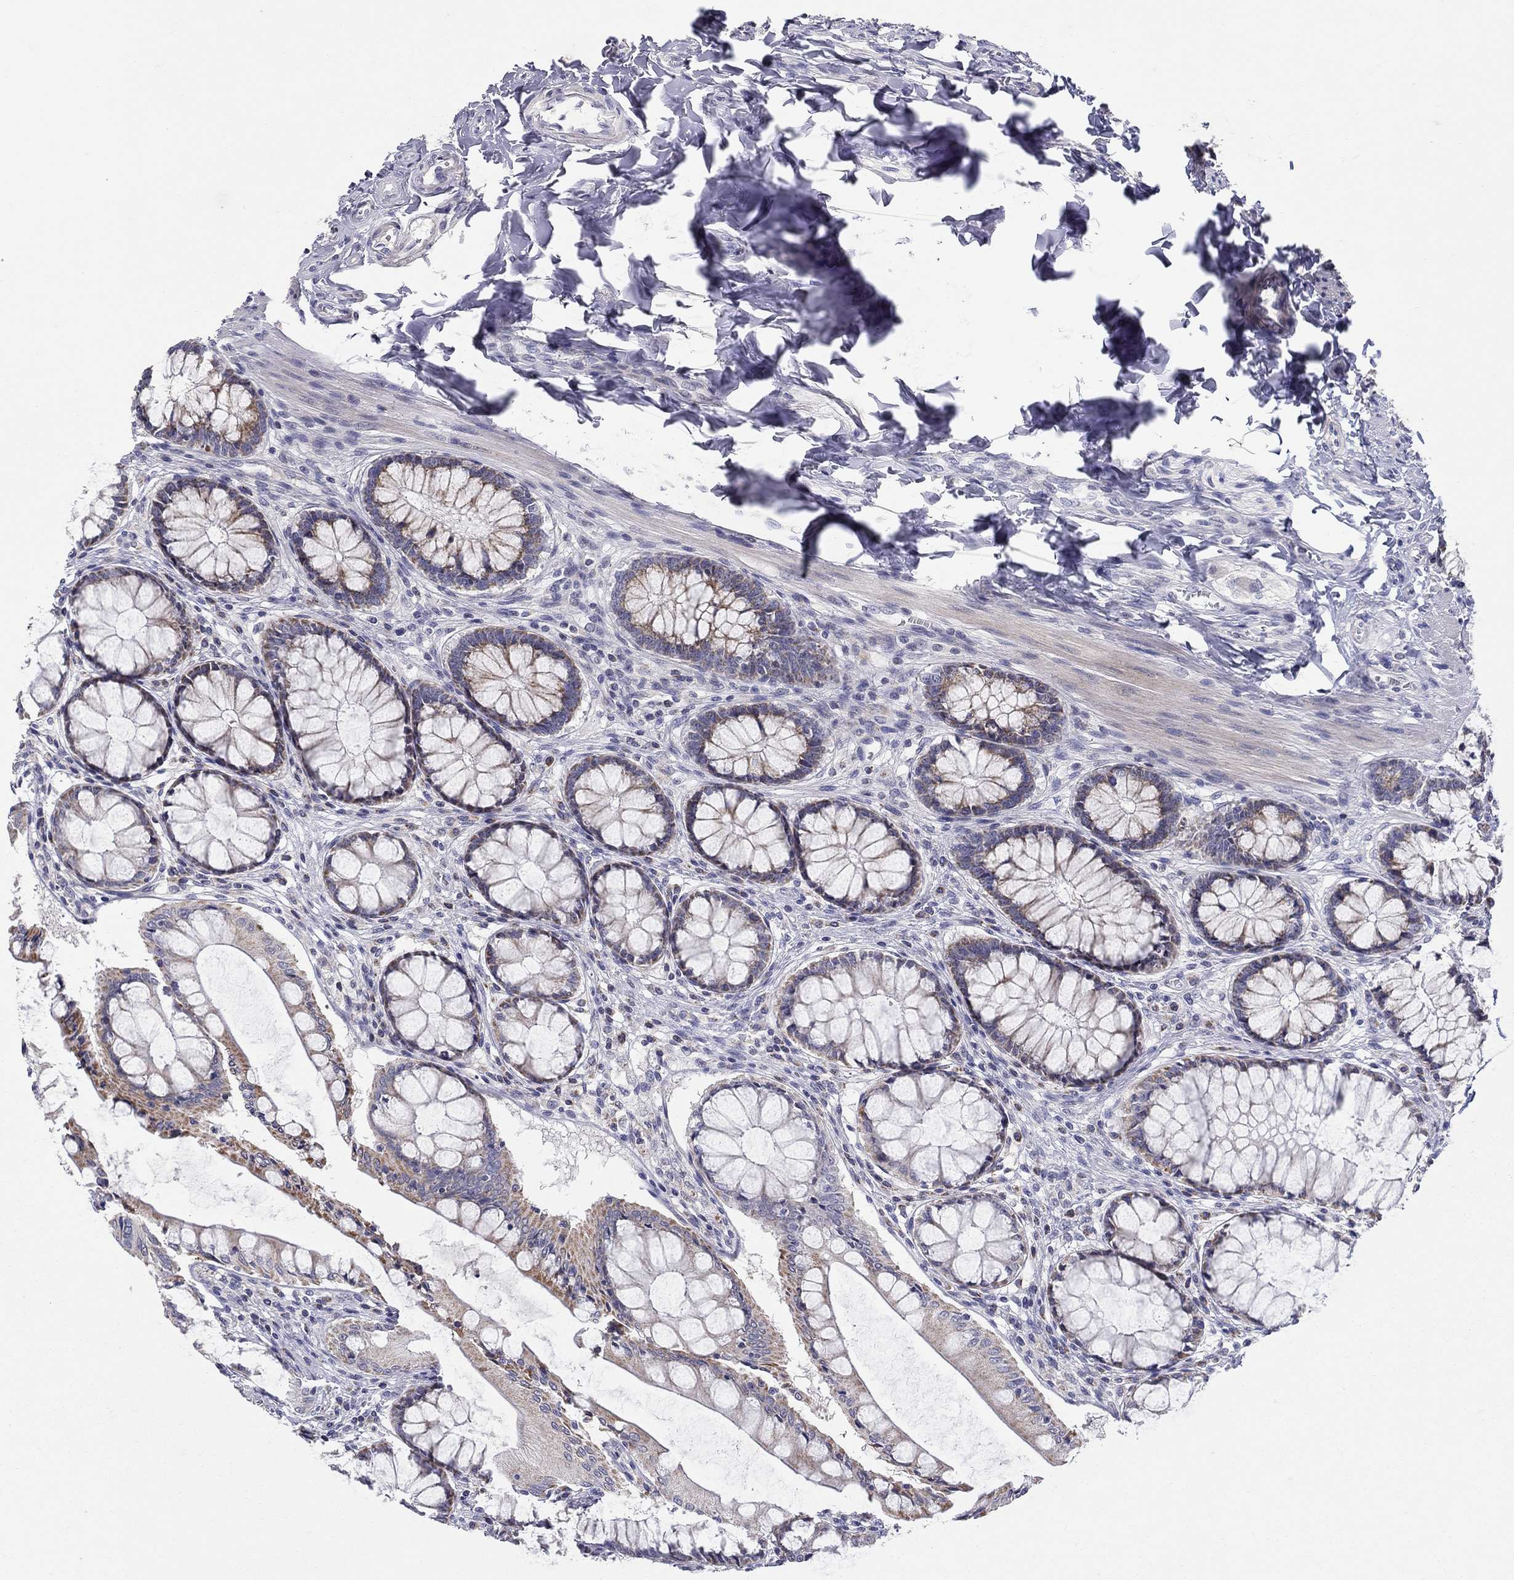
{"staining": {"intensity": "negative", "quantity": "none", "location": "none"}, "tissue": "colon", "cell_type": "Endothelial cells", "image_type": "normal", "snomed": [{"axis": "morphology", "description": "Normal tissue, NOS"}, {"axis": "topography", "description": "Colon"}], "caption": "DAB immunohistochemical staining of normal human colon exhibits no significant staining in endothelial cells. (DAB immunohistochemistry (IHC) visualized using brightfield microscopy, high magnification).", "gene": "HMX2", "patient": {"sex": "female", "age": 65}}